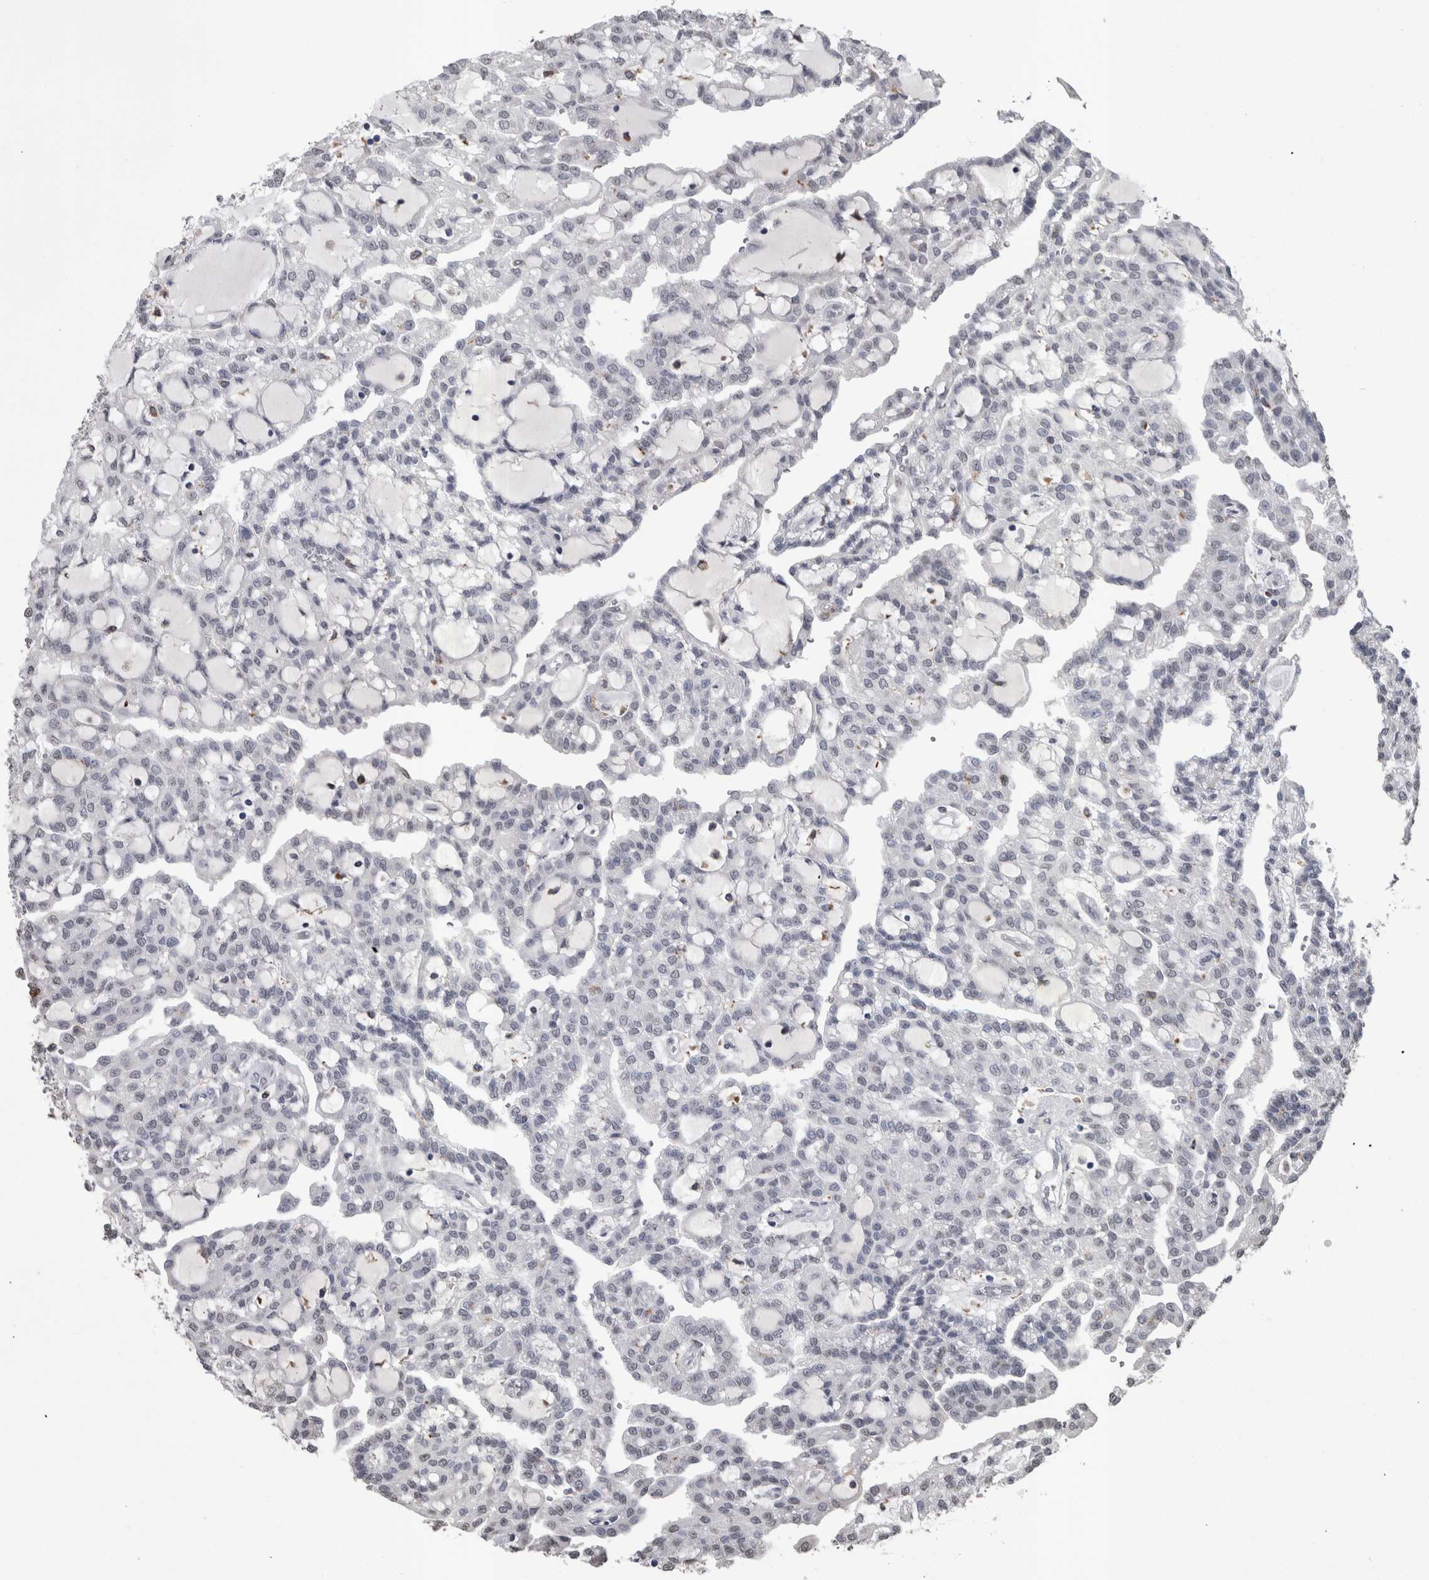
{"staining": {"intensity": "negative", "quantity": "none", "location": "none"}, "tissue": "renal cancer", "cell_type": "Tumor cells", "image_type": "cancer", "snomed": [{"axis": "morphology", "description": "Adenocarcinoma, NOS"}, {"axis": "topography", "description": "Kidney"}], "caption": "Micrograph shows no significant protein expression in tumor cells of renal adenocarcinoma. (Stains: DAB (3,3'-diaminobenzidine) IHC with hematoxylin counter stain, Microscopy: brightfield microscopy at high magnification).", "gene": "PAX5", "patient": {"sex": "male", "age": 63}}